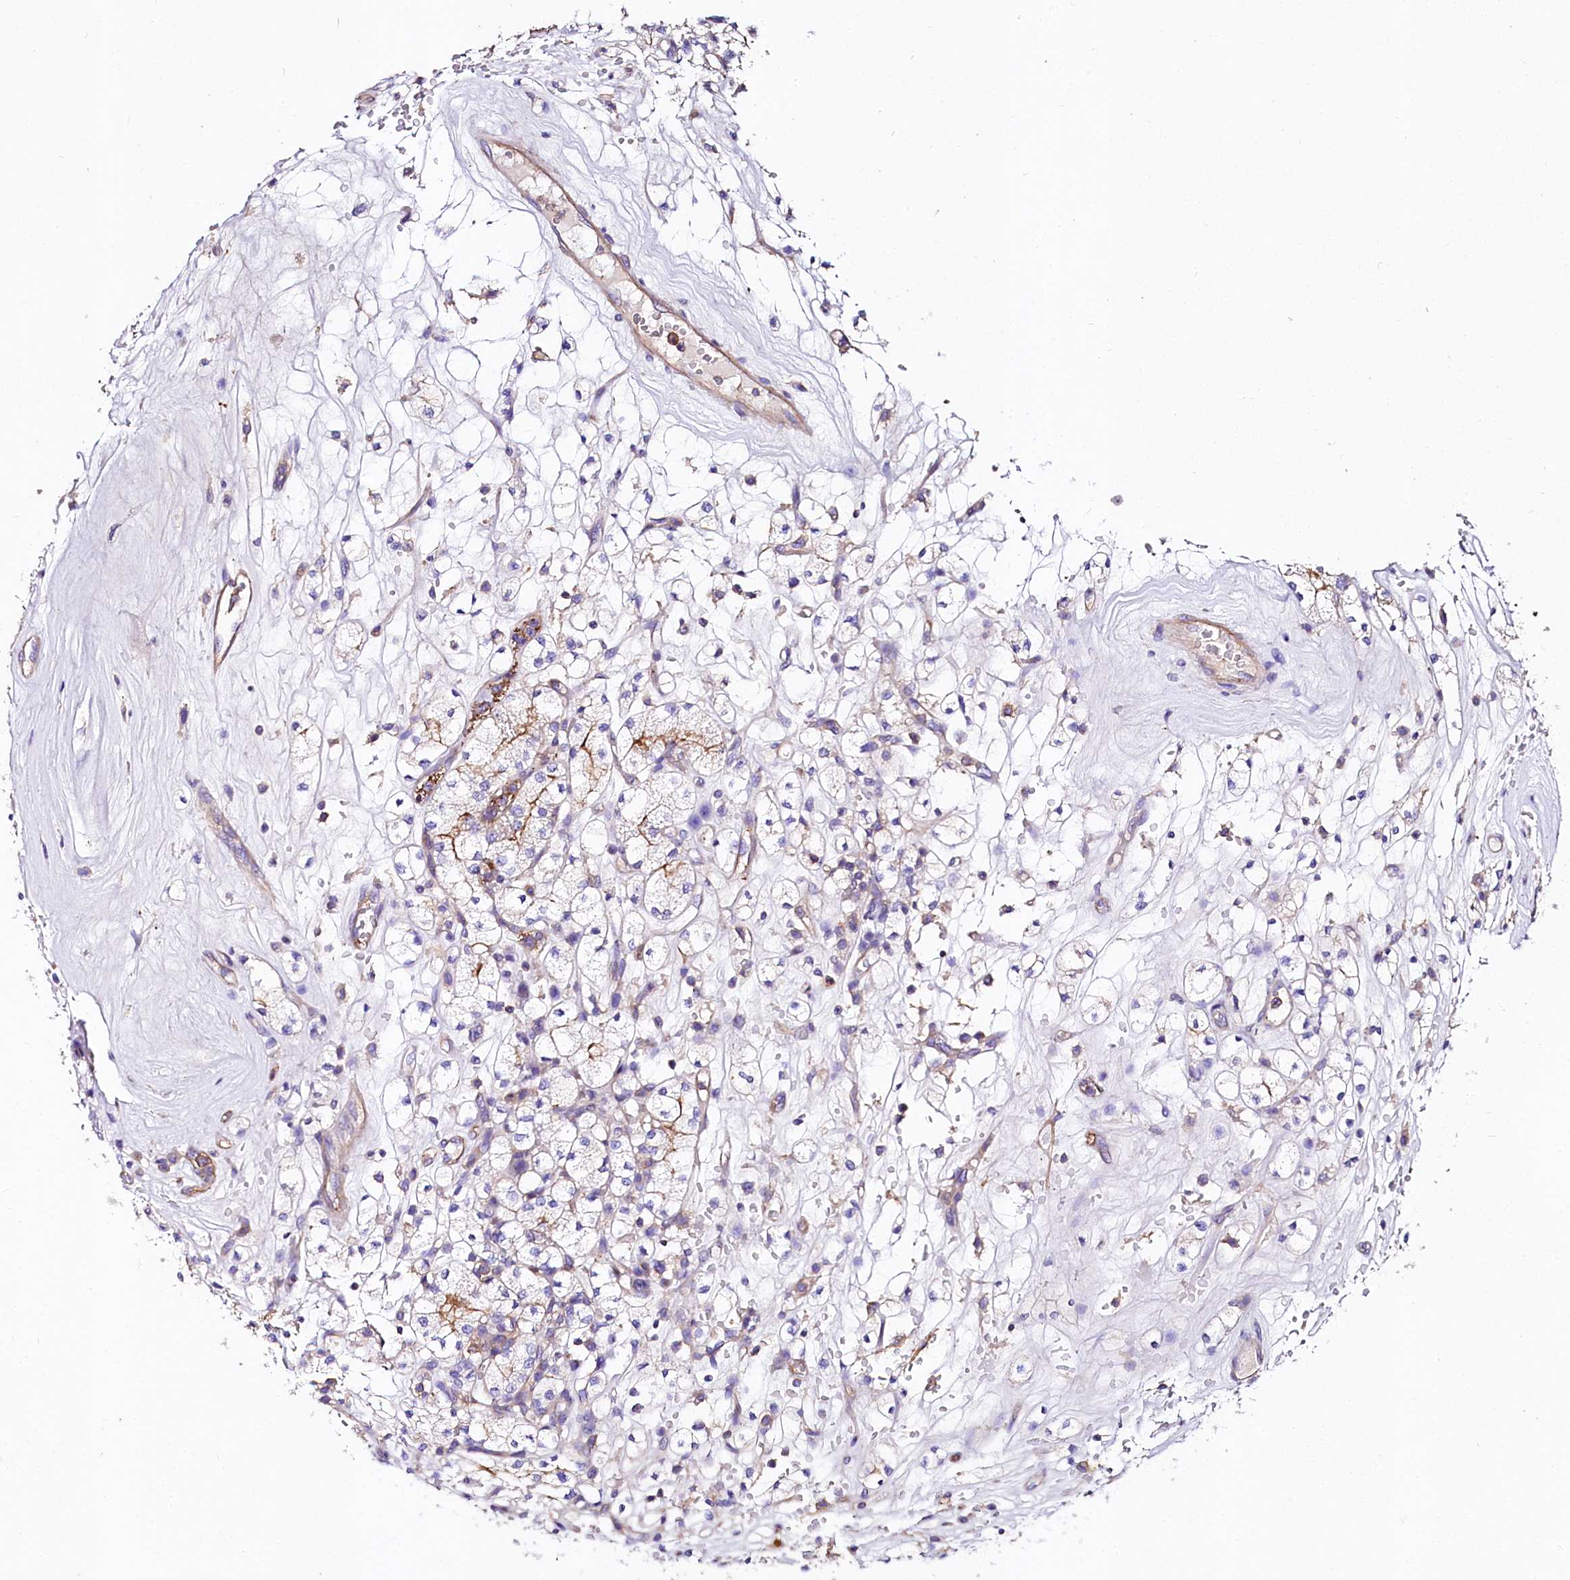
{"staining": {"intensity": "moderate", "quantity": "<25%", "location": "cytoplasmic/membranous"}, "tissue": "renal cancer", "cell_type": "Tumor cells", "image_type": "cancer", "snomed": [{"axis": "morphology", "description": "Adenocarcinoma, NOS"}, {"axis": "topography", "description": "Kidney"}], "caption": "An IHC image of tumor tissue is shown. Protein staining in brown highlights moderate cytoplasmic/membranous positivity in renal adenocarcinoma within tumor cells.", "gene": "FCHSD2", "patient": {"sex": "male", "age": 77}}